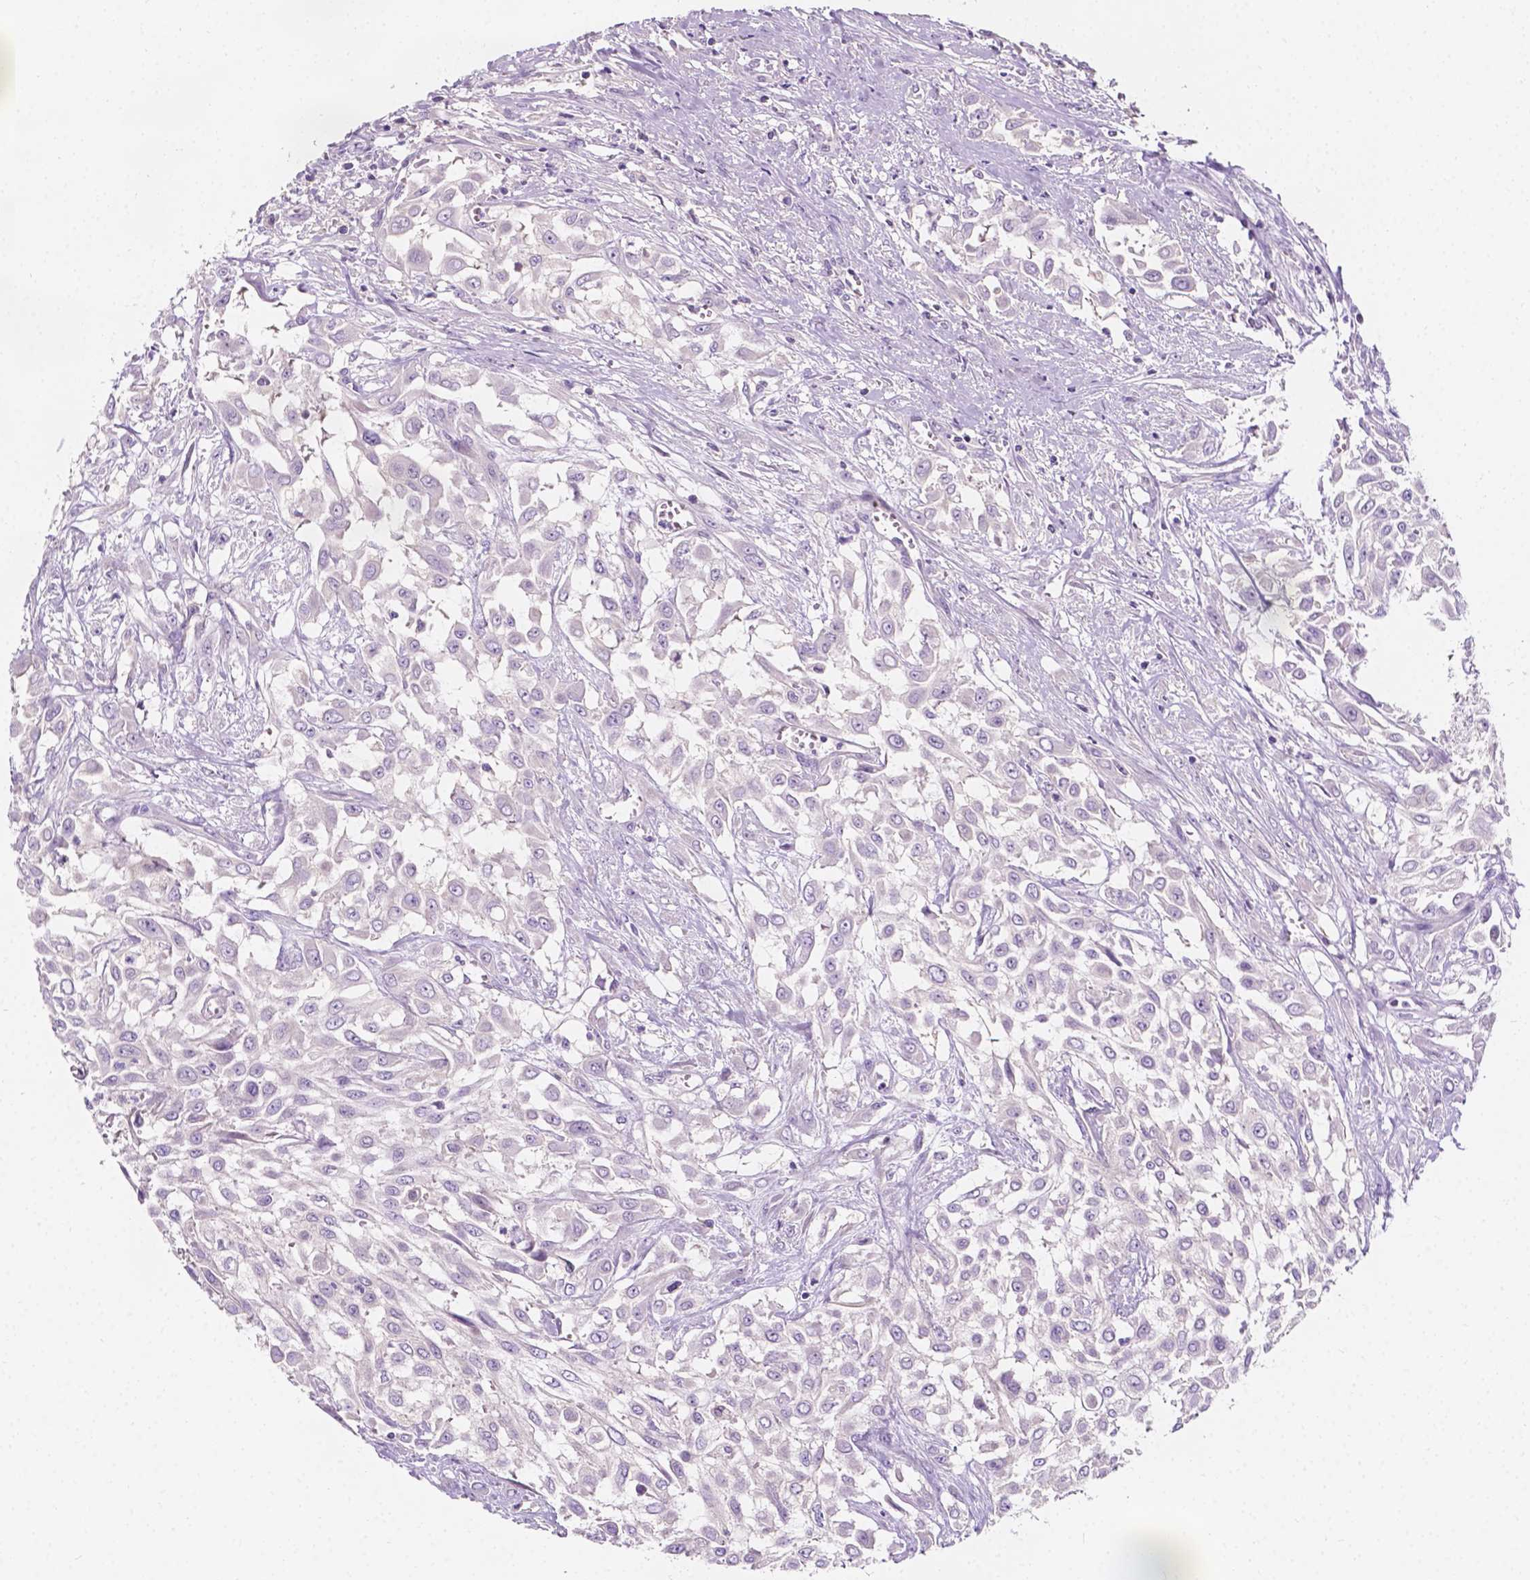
{"staining": {"intensity": "negative", "quantity": "none", "location": "none"}, "tissue": "urothelial cancer", "cell_type": "Tumor cells", "image_type": "cancer", "snomed": [{"axis": "morphology", "description": "Urothelial carcinoma, High grade"}, {"axis": "topography", "description": "Urinary bladder"}], "caption": "A micrograph of human urothelial cancer is negative for staining in tumor cells.", "gene": "SIRT2", "patient": {"sex": "male", "age": 57}}